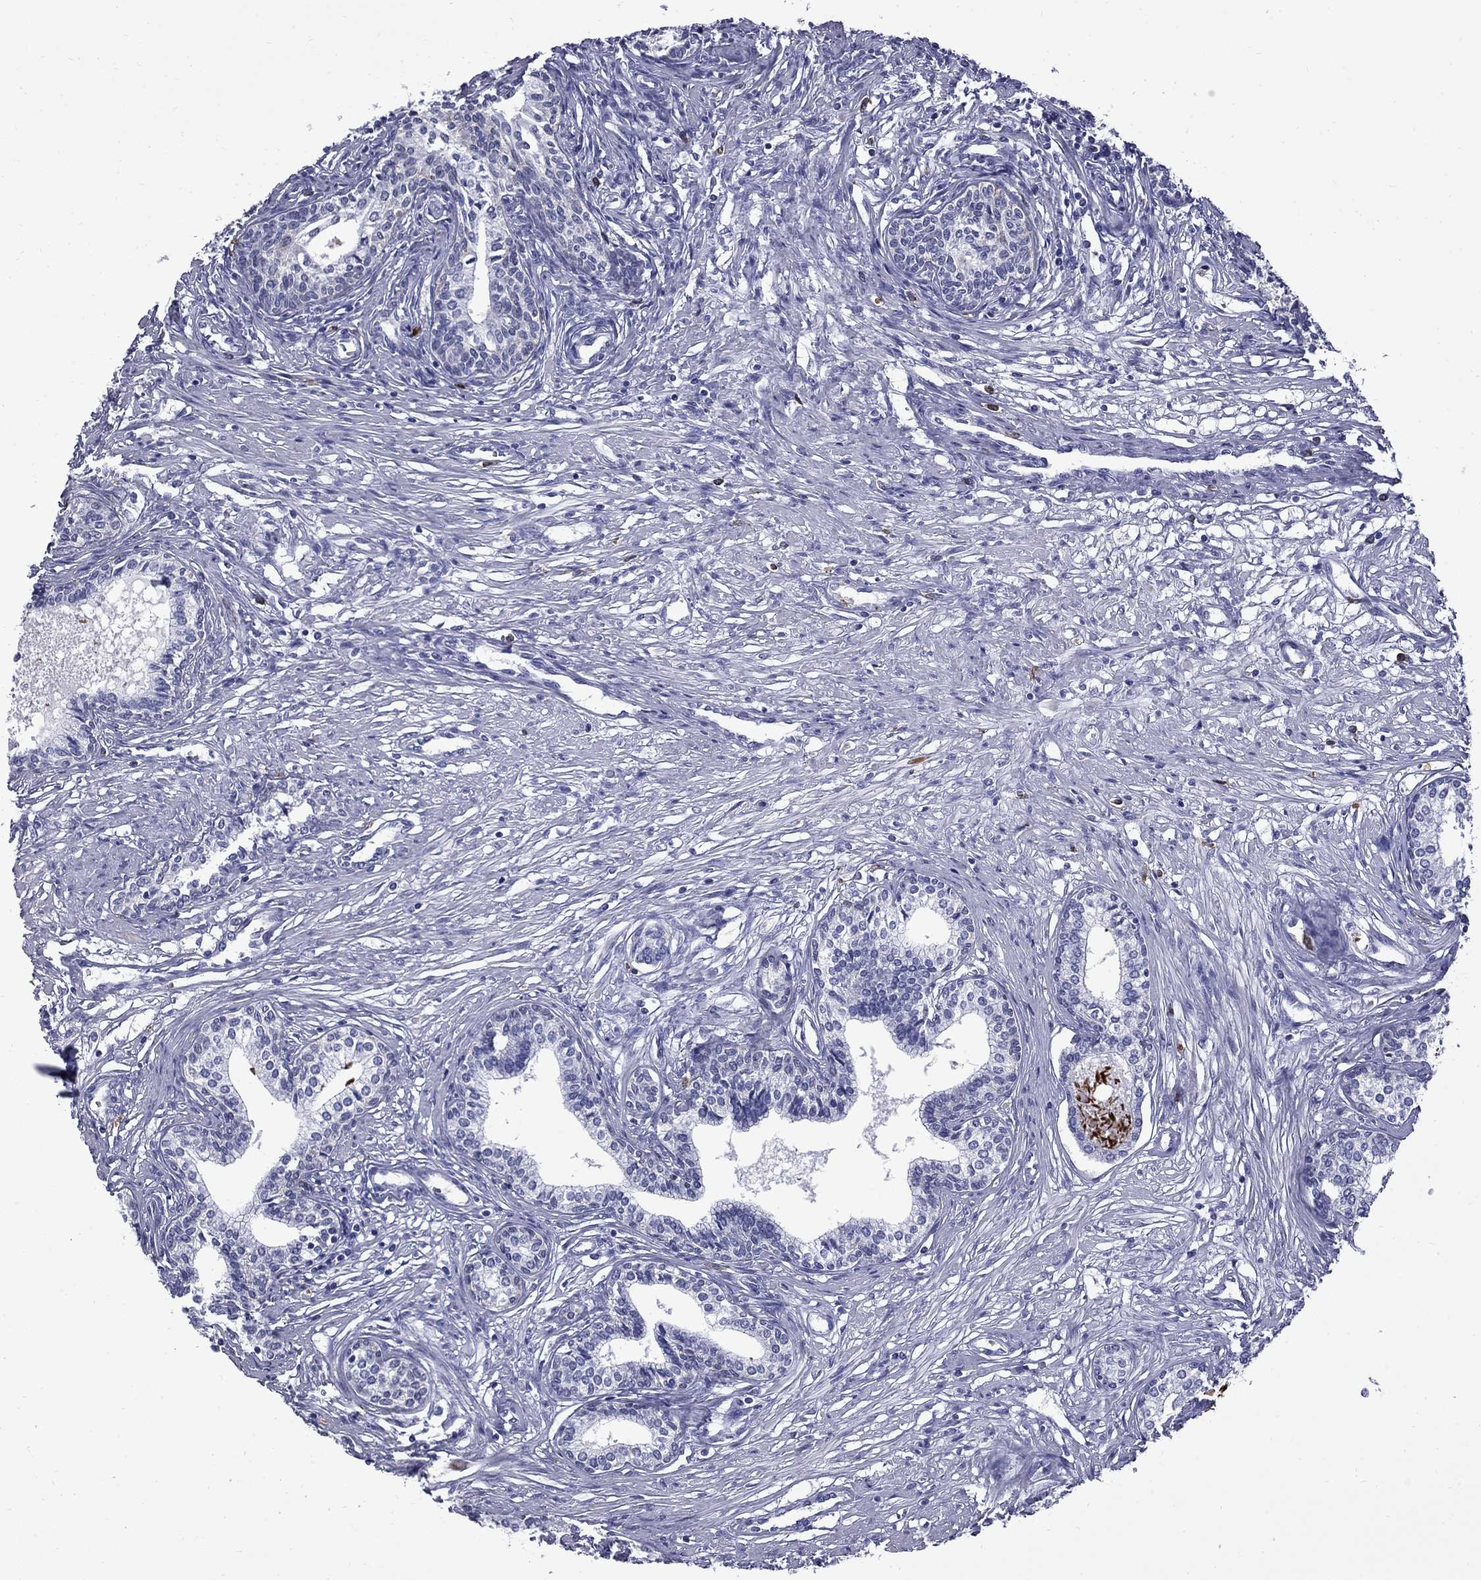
{"staining": {"intensity": "negative", "quantity": "none", "location": "none"}, "tissue": "prostate", "cell_type": "Glandular cells", "image_type": "normal", "snomed": [{"axis": "morphology", "description": "Normal tissue, NOS"}, {"axis": "topography", "description": "Prostate"}], "caption": "A high-resolution histopathology image shows immunohistochemistry staining of benign prostate, which displays no significant staining in glandular cells.", "gene": "TRIM29", "patient": {"sex": "male", "age": 60}}